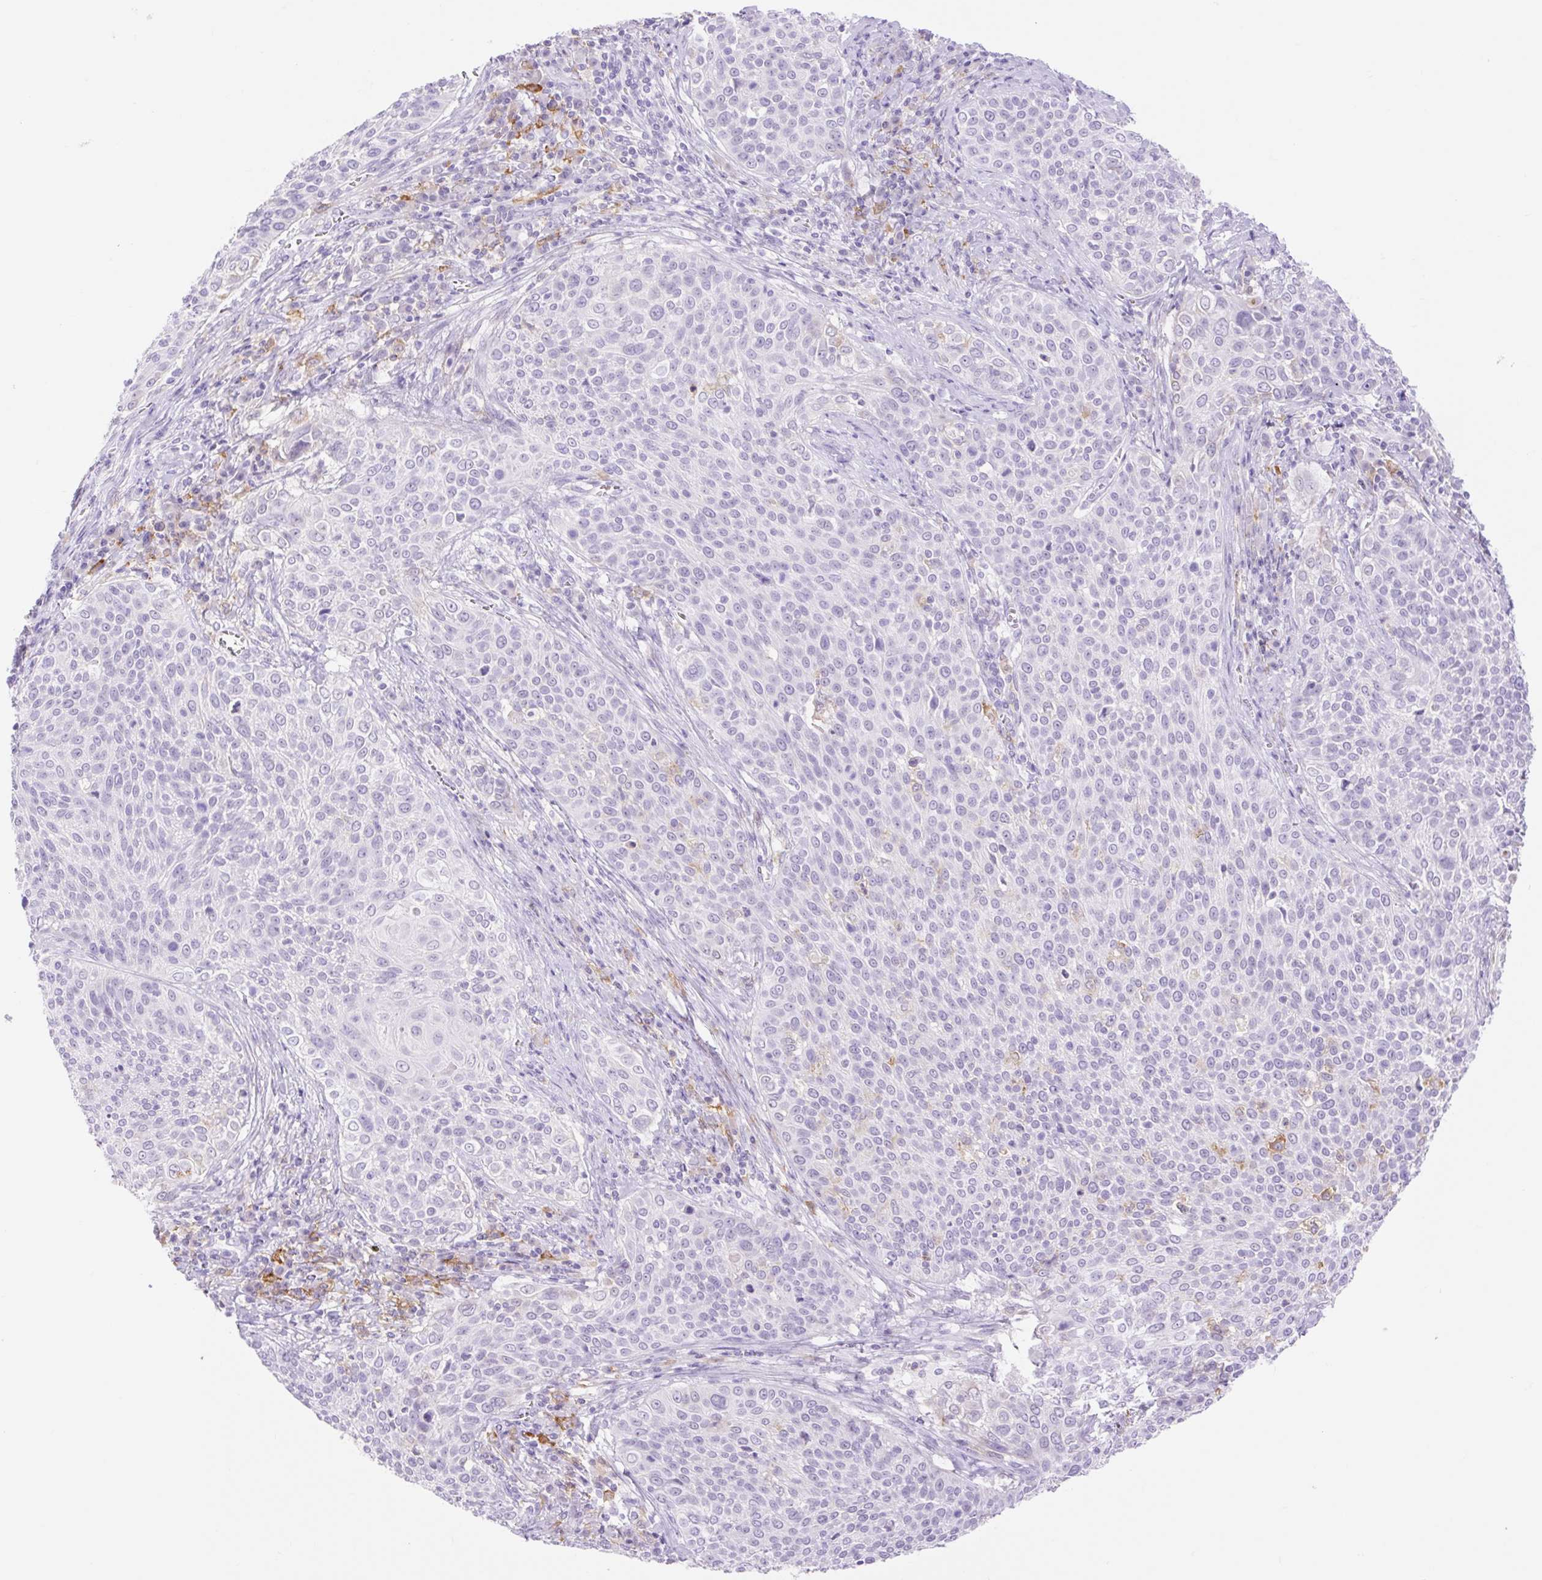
{"staining": {"intensity": "negative", "quantity": "none", "location": "none"}, "tissue": "cervical cancer", "cell_type": "Tumor cells", "image_type": "cancer", "snomed": [{"axis": "morphology", "description": "Squamous cell carcinoma, NOS"}, {"axis": "topography", "description": "Cervix"}], "caption": "Tumor cells show no significant positivity in squamous cell carcinoma (cervical).", "gene": "SIGLEC1", "patient": {"sex": "female", "age": 31}}